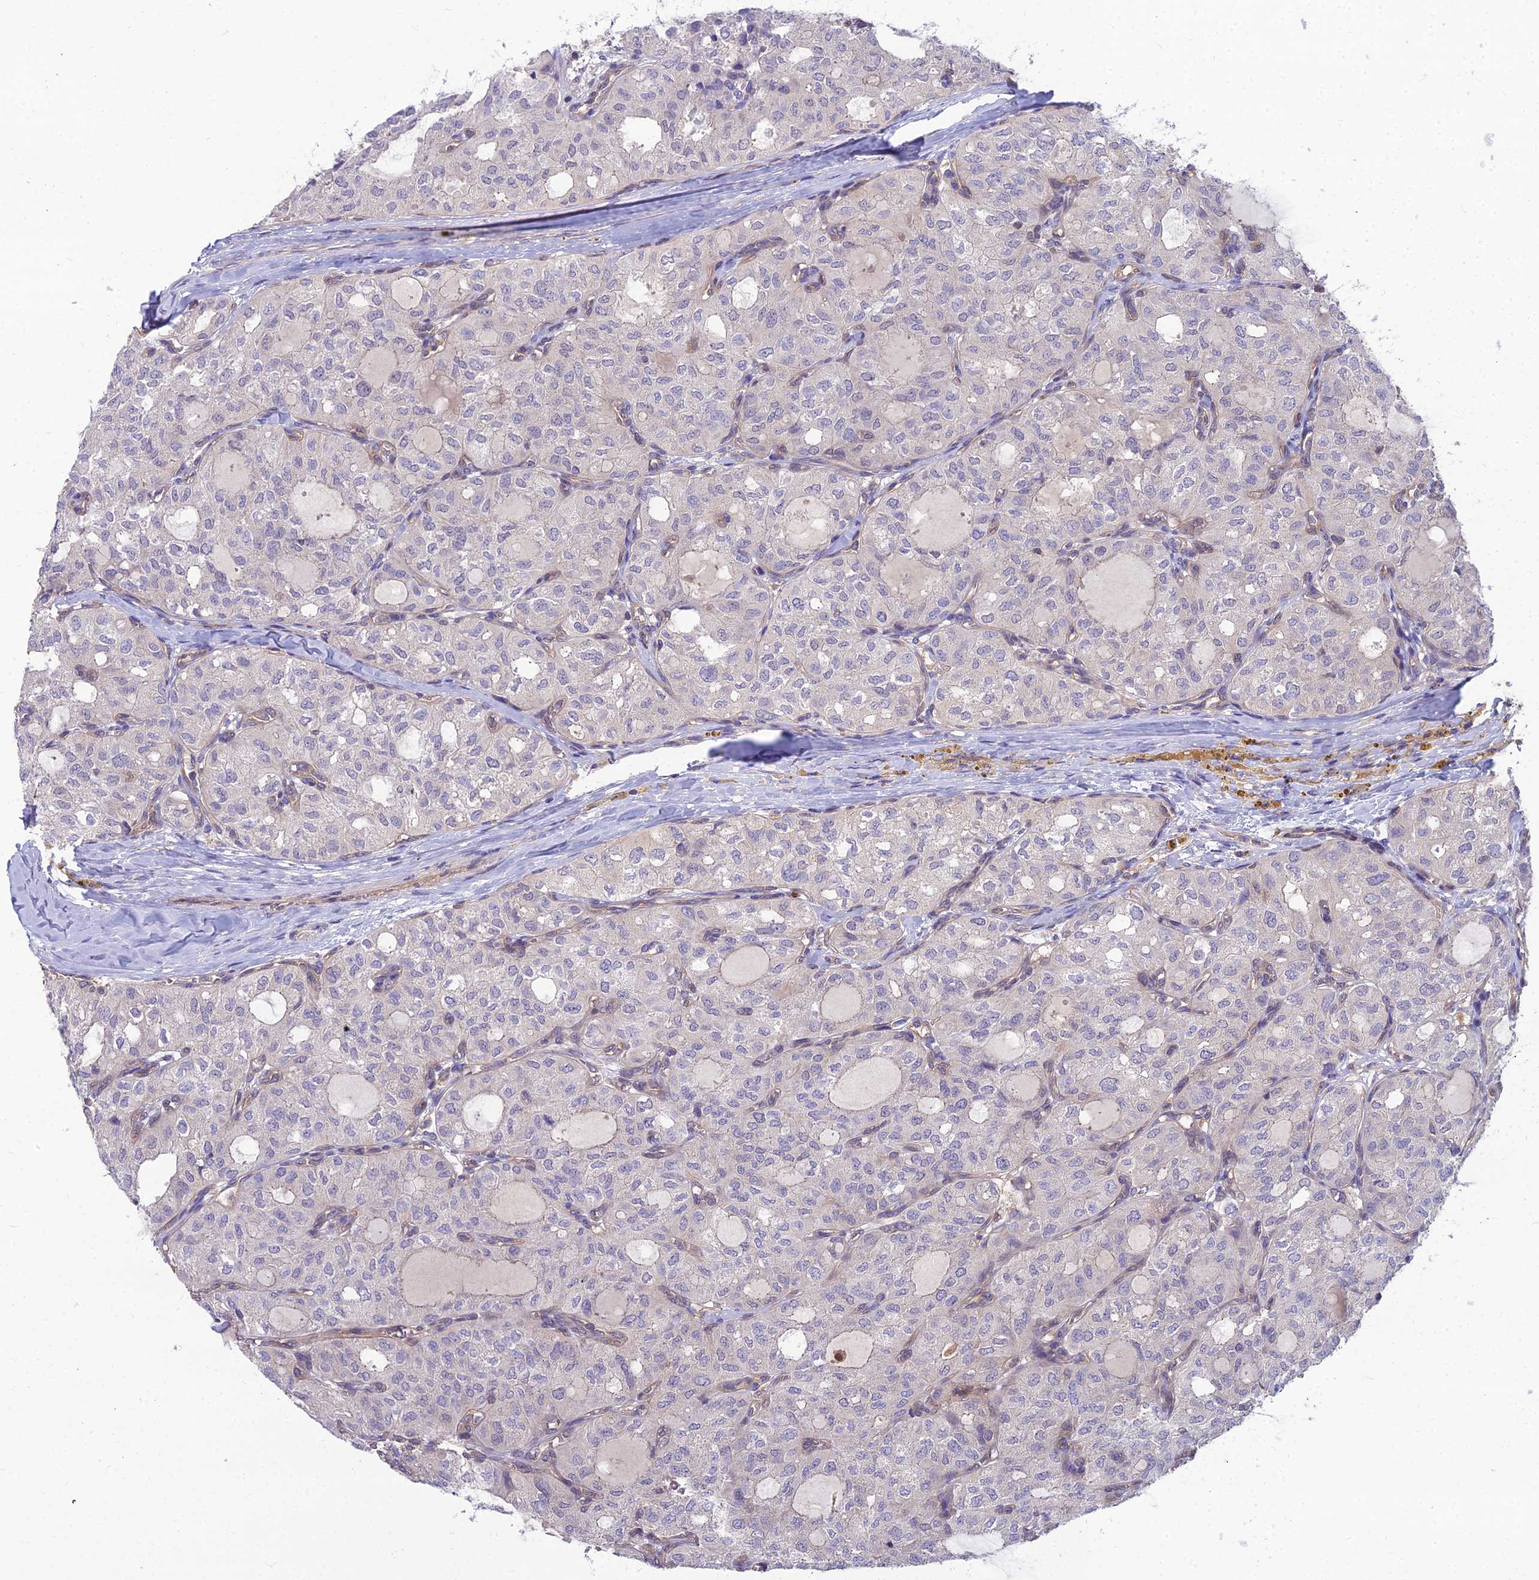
{"staining": {"intensity": "negative", "quantity": "none", "location": "none"}, "tissue": "thyroid cancer", "cell_type": "Tumor cells", "image_type": "cancer", "snomed": [{"axis": "morphology", "description": "Follicular adenoma carcinoma, NOS"}, {"axis": "topography", "description": "Thyroid gland"}], "caption": "The histopathology image shows no staining of tumor cells in follicular adenoma carcinoma (thyroid).", "gene": "MVD", "patient": {"sex": "male", "age": 75}}